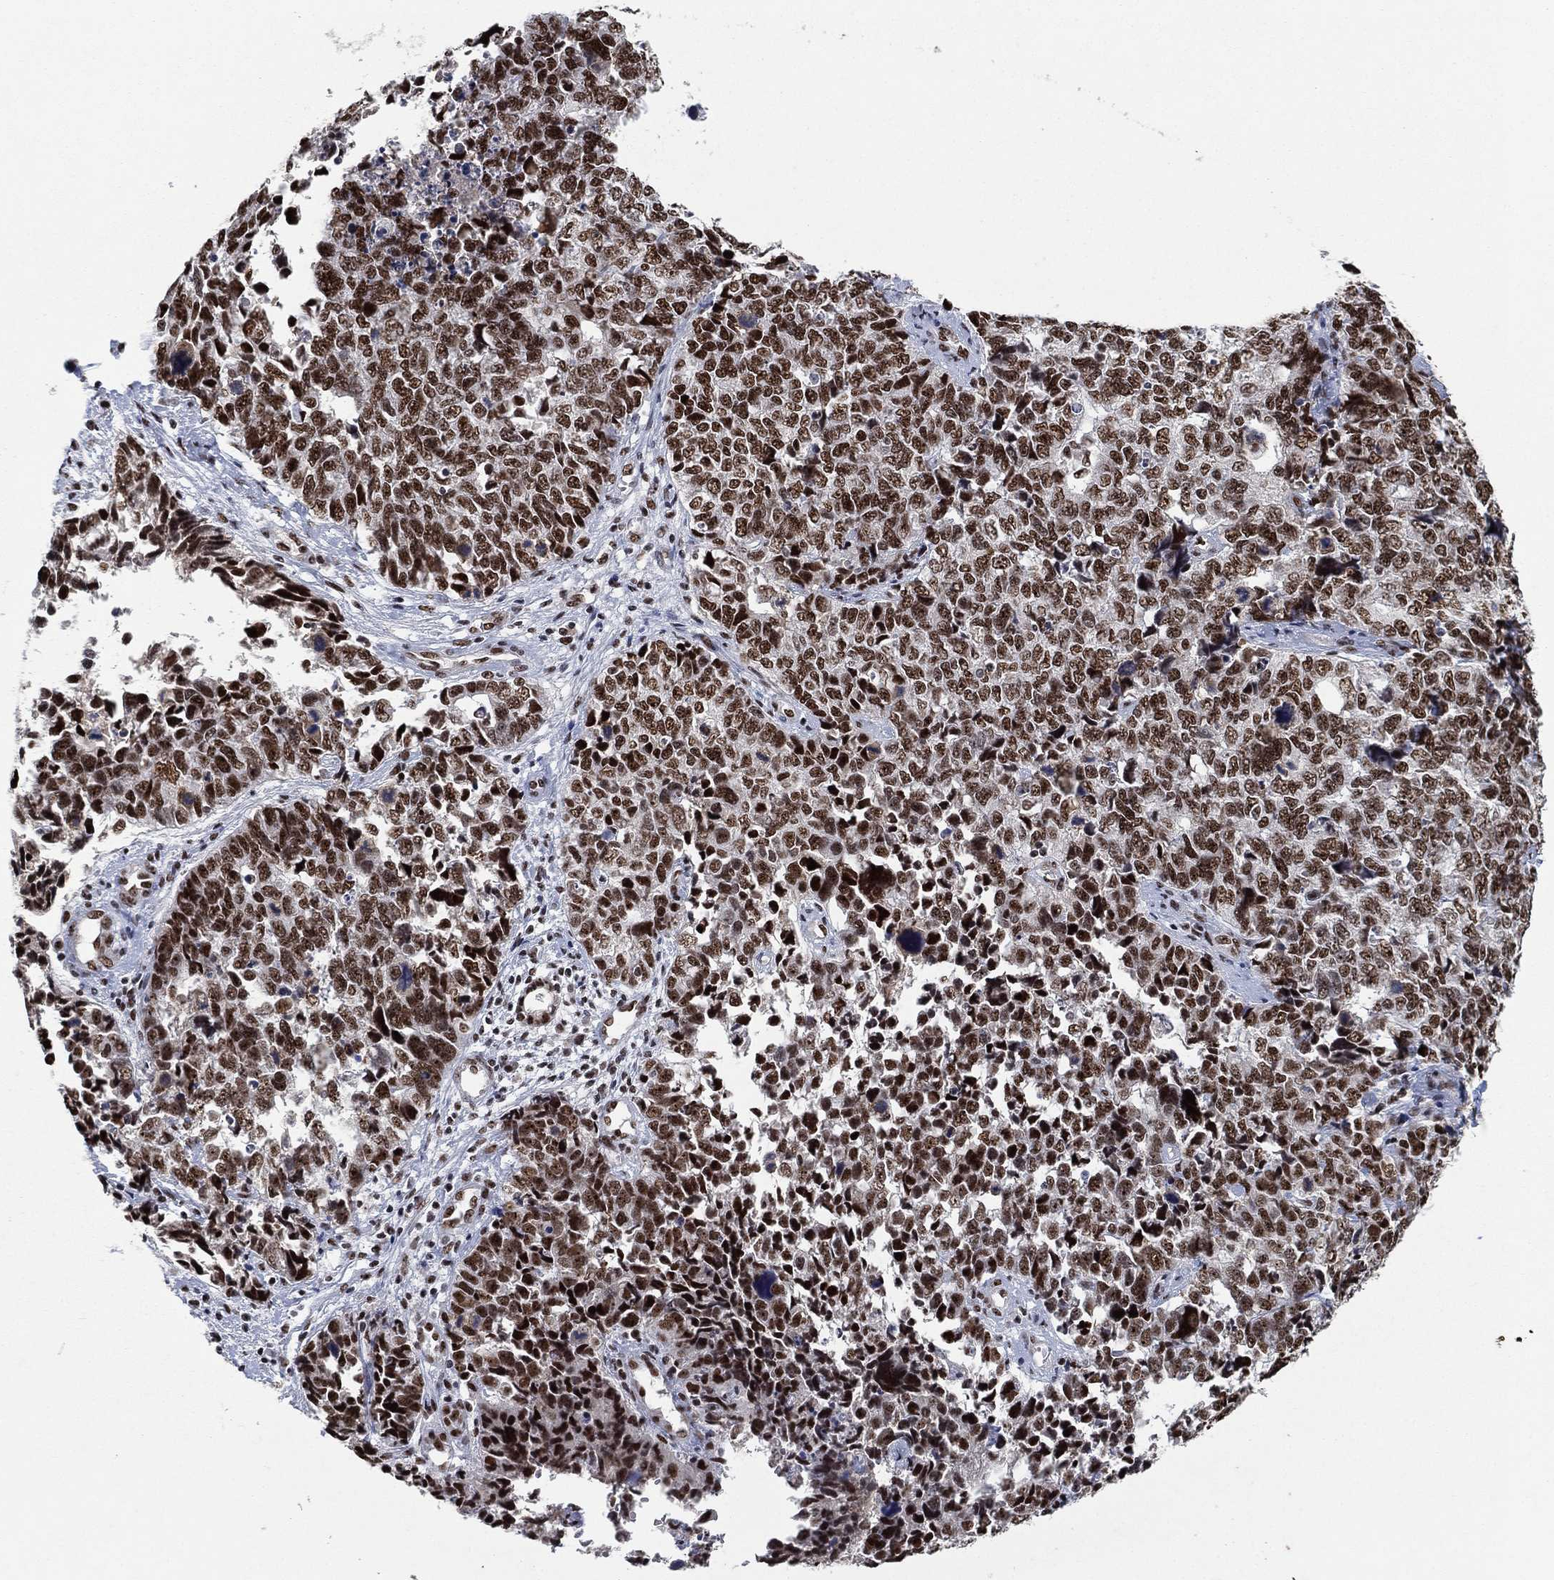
{"staining": {"intensity": "strong", "quantity": ">75%", "location": "nuclear"}, "tissue": "cervical cancer", "cell_type": "Tumor cells", "image_type": "cancer", "snomed": [{"axis": "morphology", "description": "Squamous cell carcinoma, NOS"}, {"axis": "topography", "description": "Cervix"}], "caption": "Immunohistochemistry (IHC) micrograph of human squamous cell carcinoma (cervical) stained for a protein (brown), which shows high levels of strong nuclear staining in about >75% of tumor cells.", "gene": "DDX27", "patient": {"sex": "female", "age": 63}}